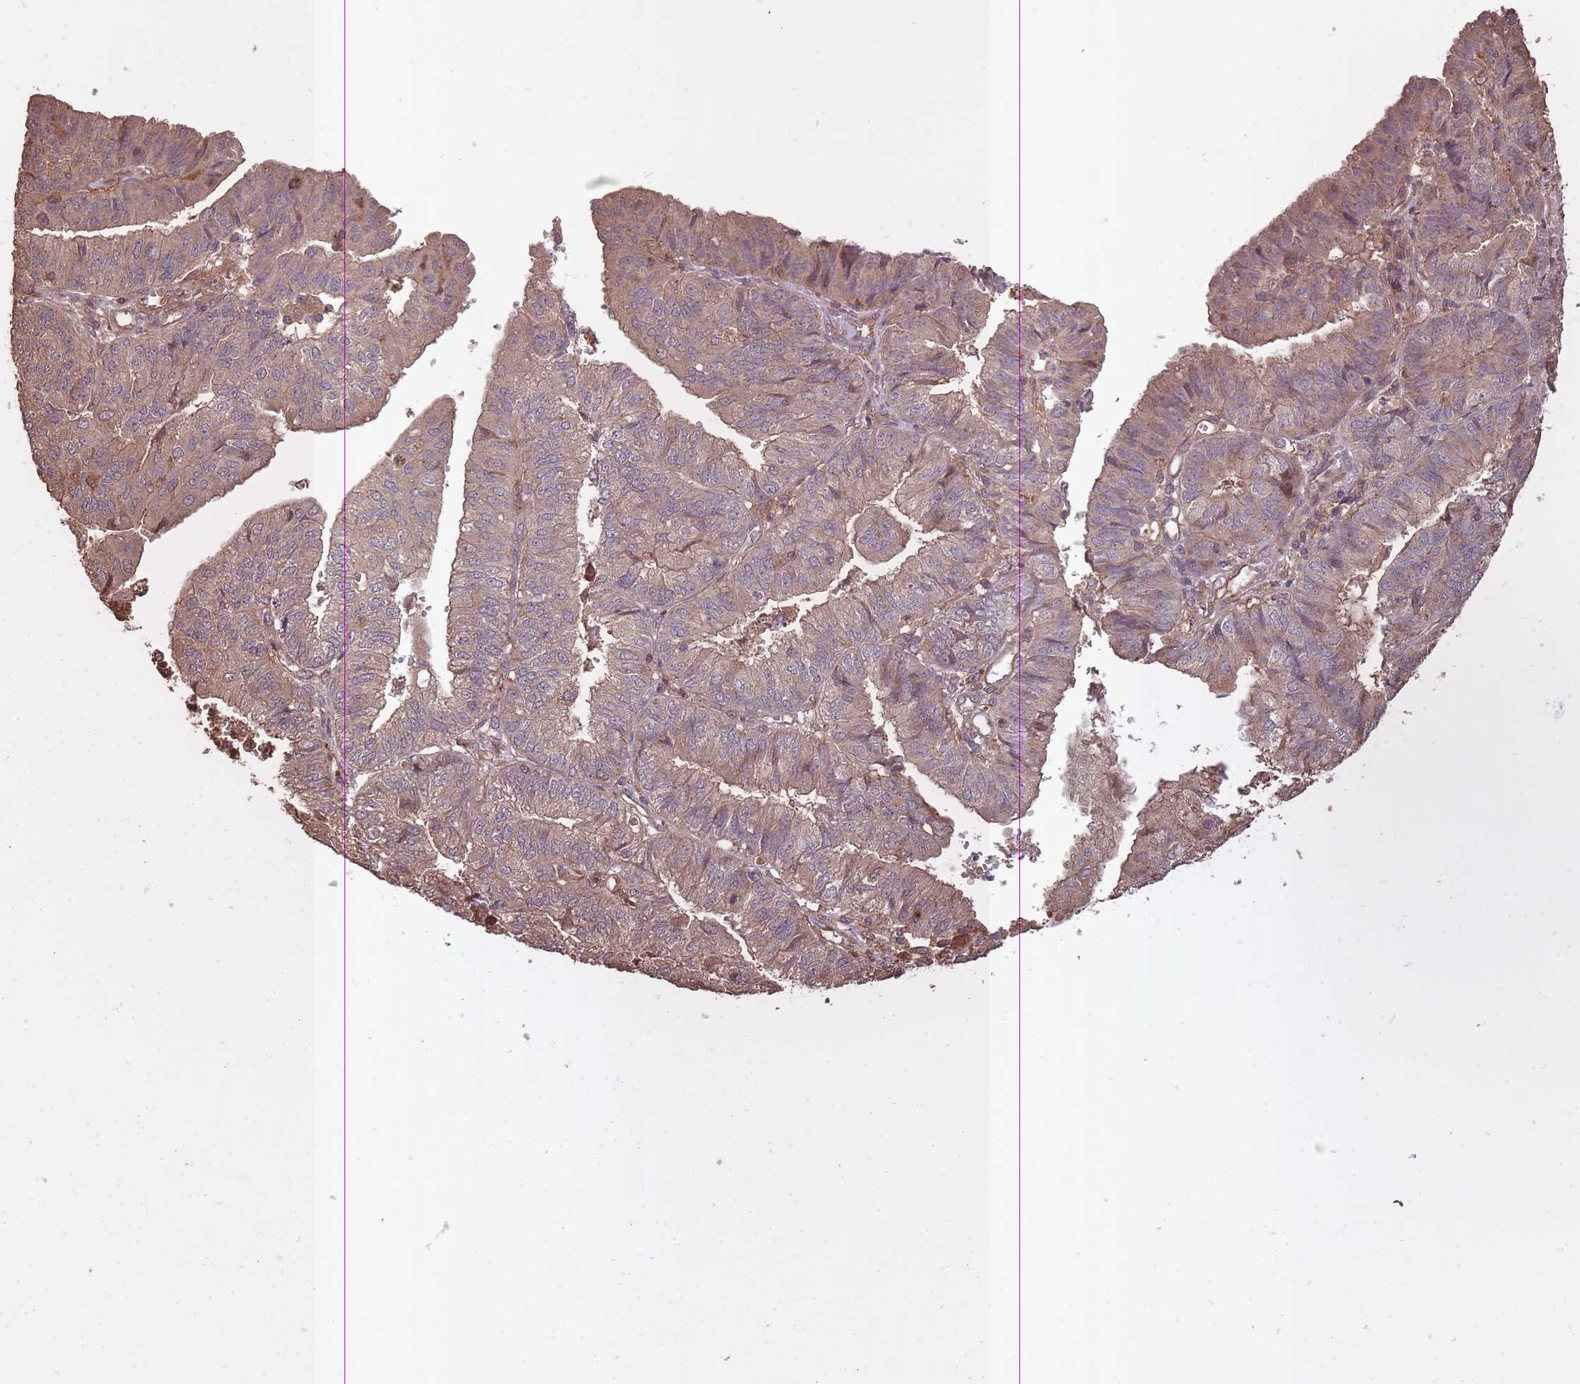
{"staining": {"intensity": "moderate", "quantity": ">75%", "location": "cytoplasmic/membranous"}, "tissue": "endometrial cancer", "cell_type": "Tumor cells", "image_type": "cancer", "snomed": [{"axis": "morphology", "description": "Adenocarcinoma, NOS"}, {"axis": "topography", "description": "Endometrium"}], "caption": "IHC of human endometrial cancer (adenocarcinoma) exhibits medium levels of moderate cytoplasmic/membranous positivity in approximately >75% of tumor cells.", "gene": "ARMH3", "patient": {"sex": "female", "age": 56}}